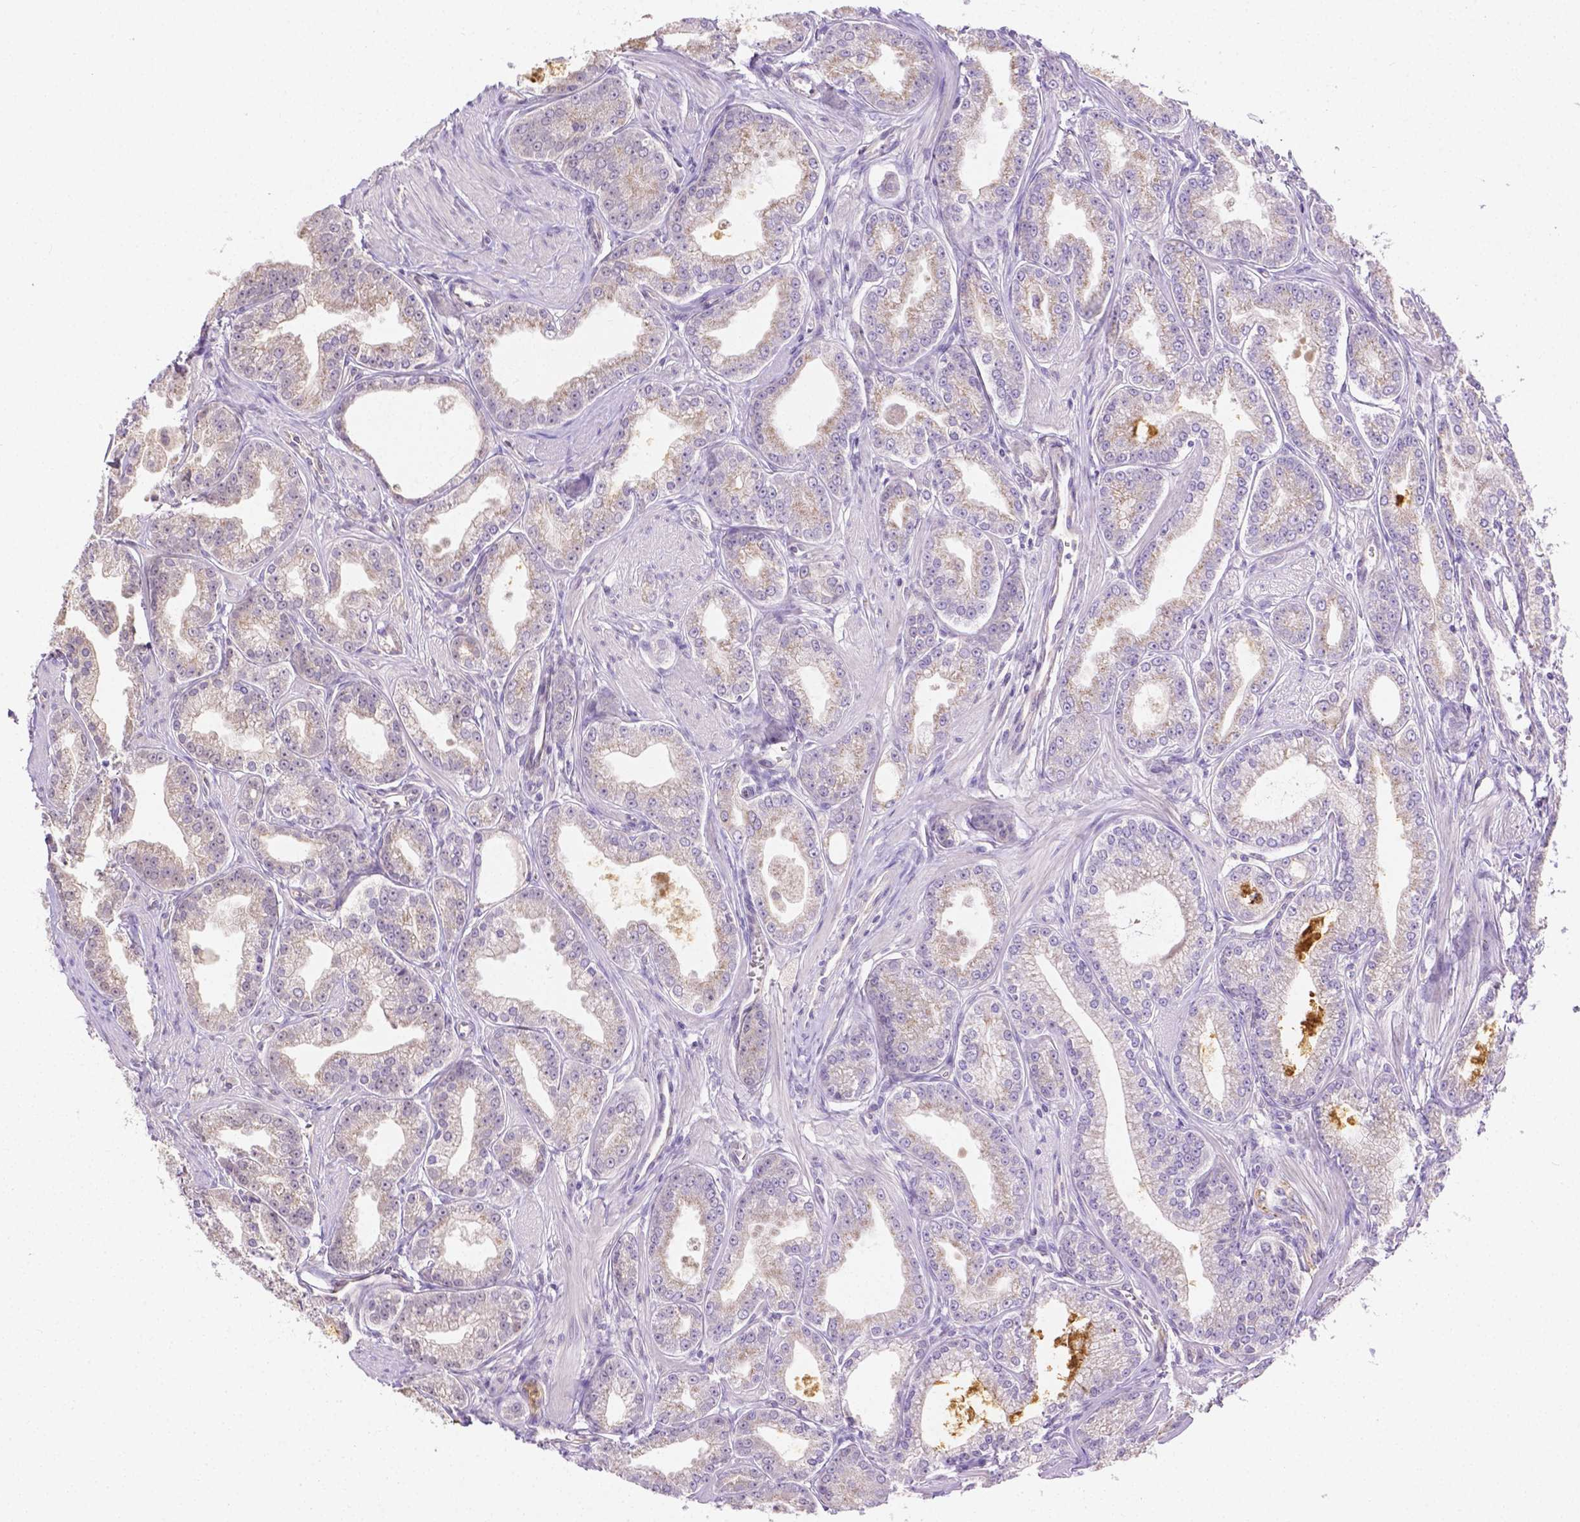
{"staining": {"intensity": "negative", "quantity": "none", "location": "none"}, "tissue": "prostate cancer", "cell_type": "Tumor cells", "image_type": "cancer", "snomed": [{"axis": "morphology", "description": "Adenocarcinoma, NOS"}, {"axis": "topography", "description": "Prostate"}], "caption": "Image shows no significant protein positivity in tumor cells of prostate cancer (adenocarcinoma).", "gene": "ZNRD2", "patient": {"sex": "male", "age": 71}}